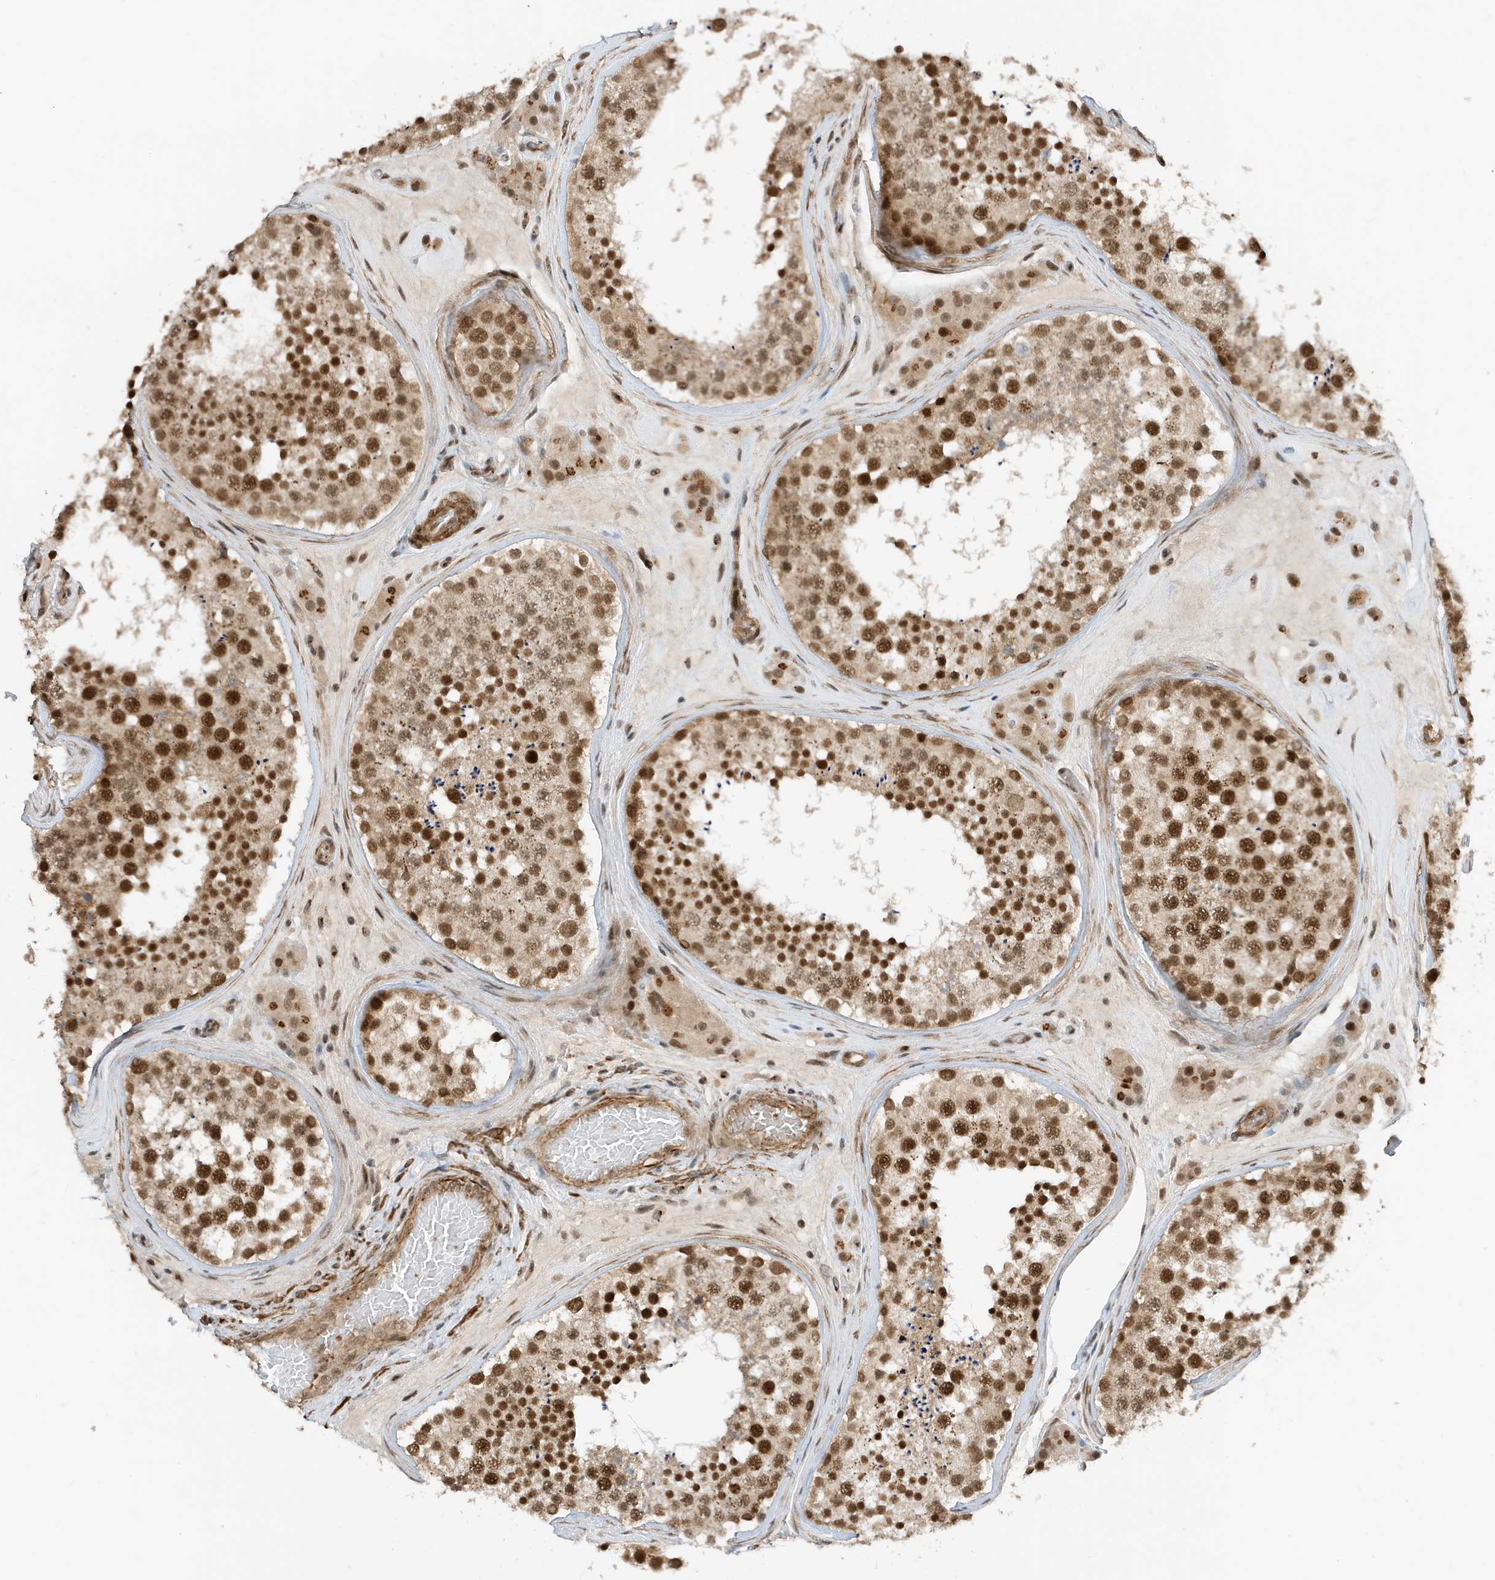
{"staining": {"intensity": "strong", "quantity": ">75%", "location": "nuclear"}, "tissue": "testis", "cell_type": "Cells in seminiferous ducts", "image_type": "normal", "snomed": [{"axis": "morphology", "description": "Normal tissue, NOS"}, {"axis": "topography", "description": "Testis"}], "caption": "This histopathology image exhibits immunohistochemistry (IHC) staining of normal testis, with high strong nuclear expression in about >75% of cells in seminiferous ducts.", "gene": "MAST3", "patient": {"sex": "male", "age": 46}}